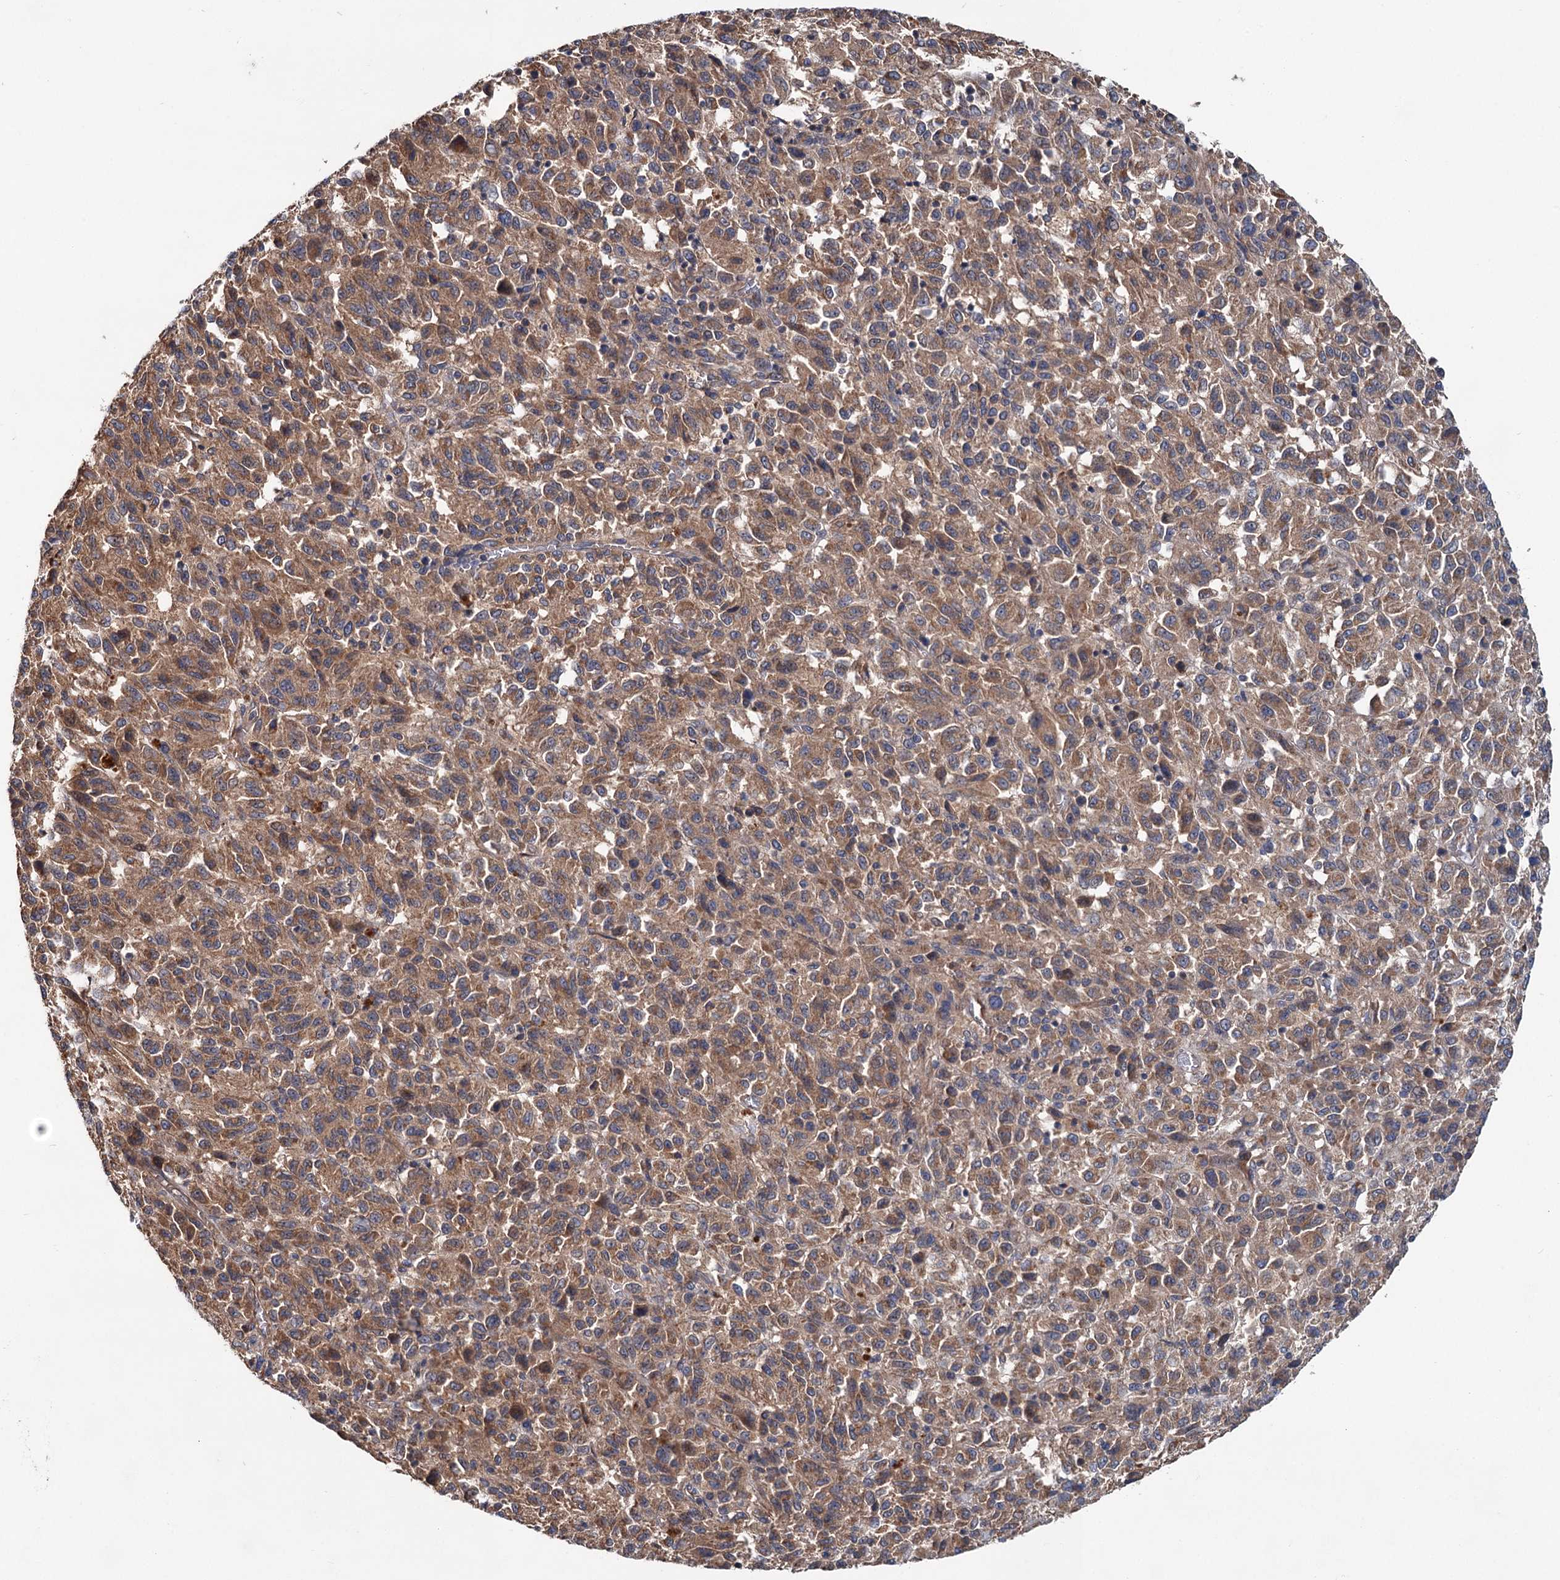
{"staining": {"intensity": "moderate", "quantity": ">75%", "location": "cytoplasmic/membranous"}, "tissue": "melanoma", "cell_type": "Tumor cells", "image_type": "cancer", "snomed": [{"axis": "morphology", "description": "Malignant melanoma, Metastatic site"}, {"axis": "topography", "description": "Lung"}], "caption": "High-magnification brightfield microscopy of melanoma stained with DAB (3,3'-diaminobenzidine) (brown) and counterstained with hematoxylin (blue). tumor cells exhibit moderate cytoplasmic/membranous expression is identified in approximately>75% of cells. (DAB (3,3'-diaminobenzidine) IHC, brown staining for protein, blue staining for nuclei).", "gene": "MTRR", "patient": {"sex": "male", "age": 64}}